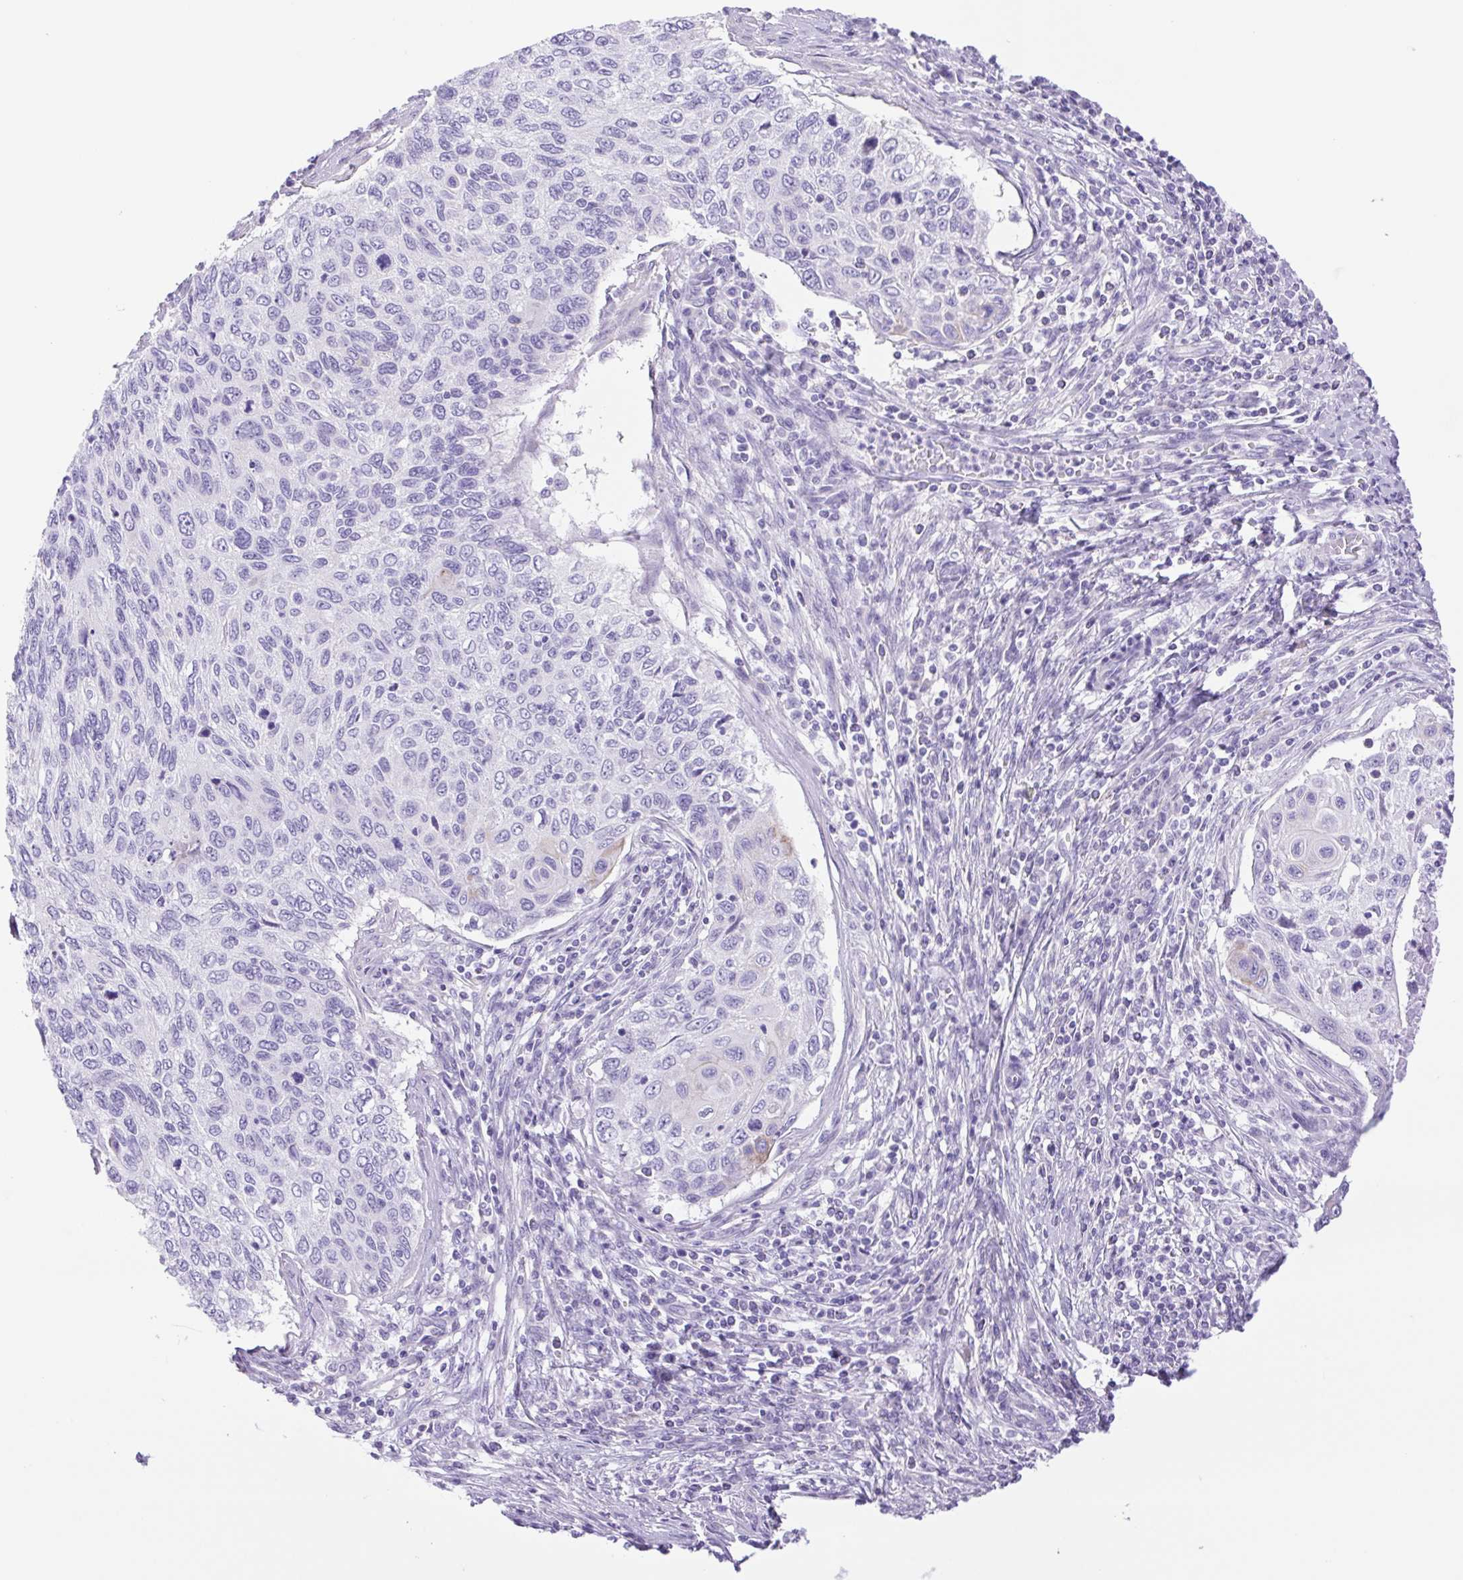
{"staining": {"intensity": "negative", "quantity": "none", "location": "none"}, "tissue": "cervical cancer", "cell_type": "Tumor cells", "image_type": "cancer", "snomed": [{"axis": "morphology", "description": "Squamous cell carcinoma, NOS"}, {"axis": "topography", "description": "Cervix"}], "caption": "This is an immunohistochemistry histopathology image of cervical cancer. There is no positivity in tumor cells.", "gene": "CDSN", "patient": {"sex": "female", "age": 70}}